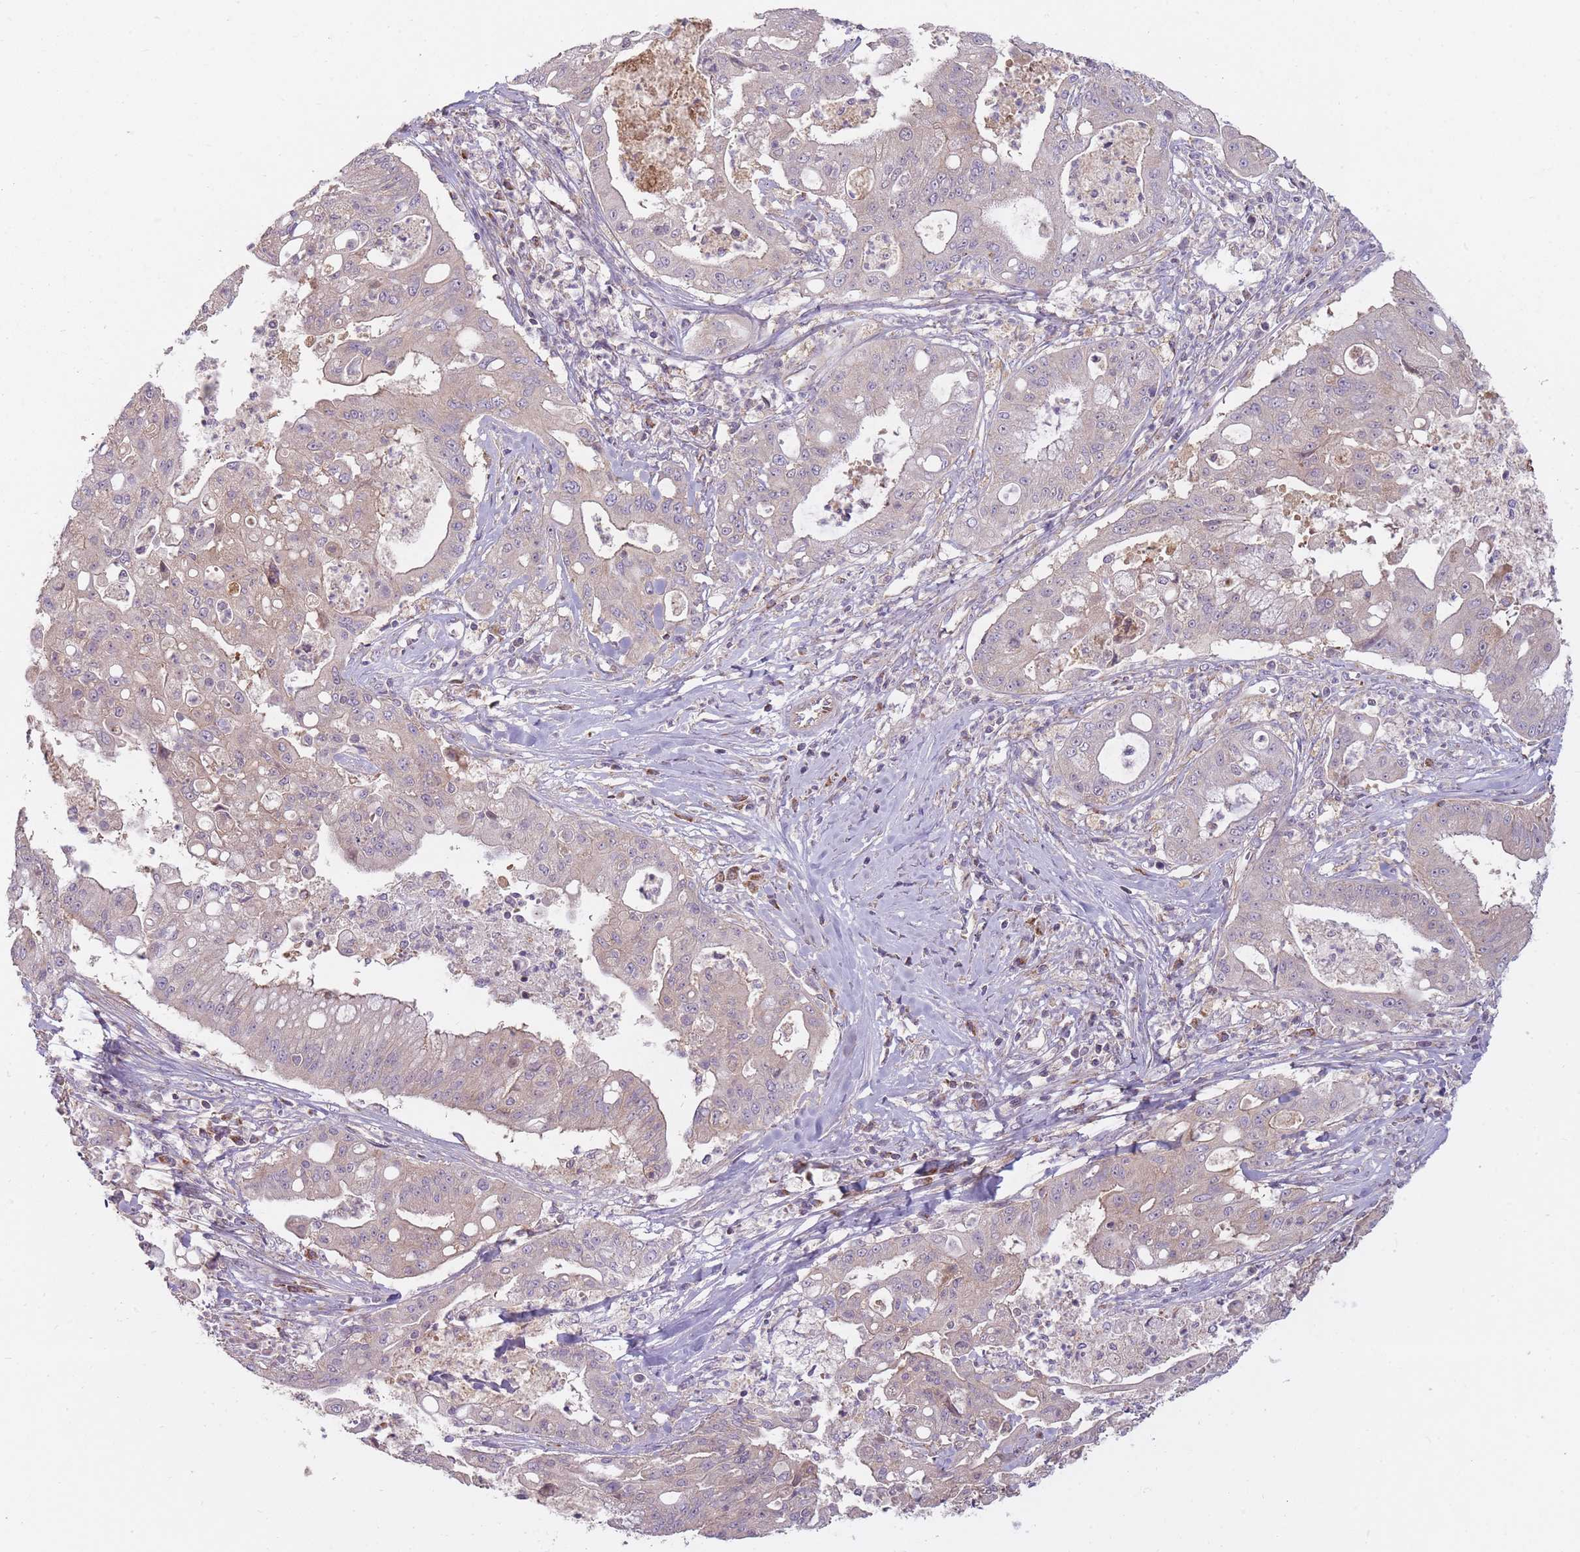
{"staining": {"intensity": "moderate", "quantity": "25%-75%", "location": "cytoplasmic/membranous"}, "tissue": "ovarian cancer", "cell_type": "Tumor cells", "image_type": "cancer", "snomed": [{"axis": "morphology", "description": "Cystadenocarcinoma, mucinous, NOS"}, {"axis": "topography", "description": "Ovary"}], "caption": "Ovarian cancer (mucinous cystadenocarcinoma) tissue demonstrates moderate cytoplasmic/membranous positivity in approximately 25%-75% of tumor cells, visualized by immunohistochemistry. (DAB = brown stain, brightfield microscopy at high magnification).", "gene": "NDUFA9", "patient": {"sex": "female", "age": 70}}